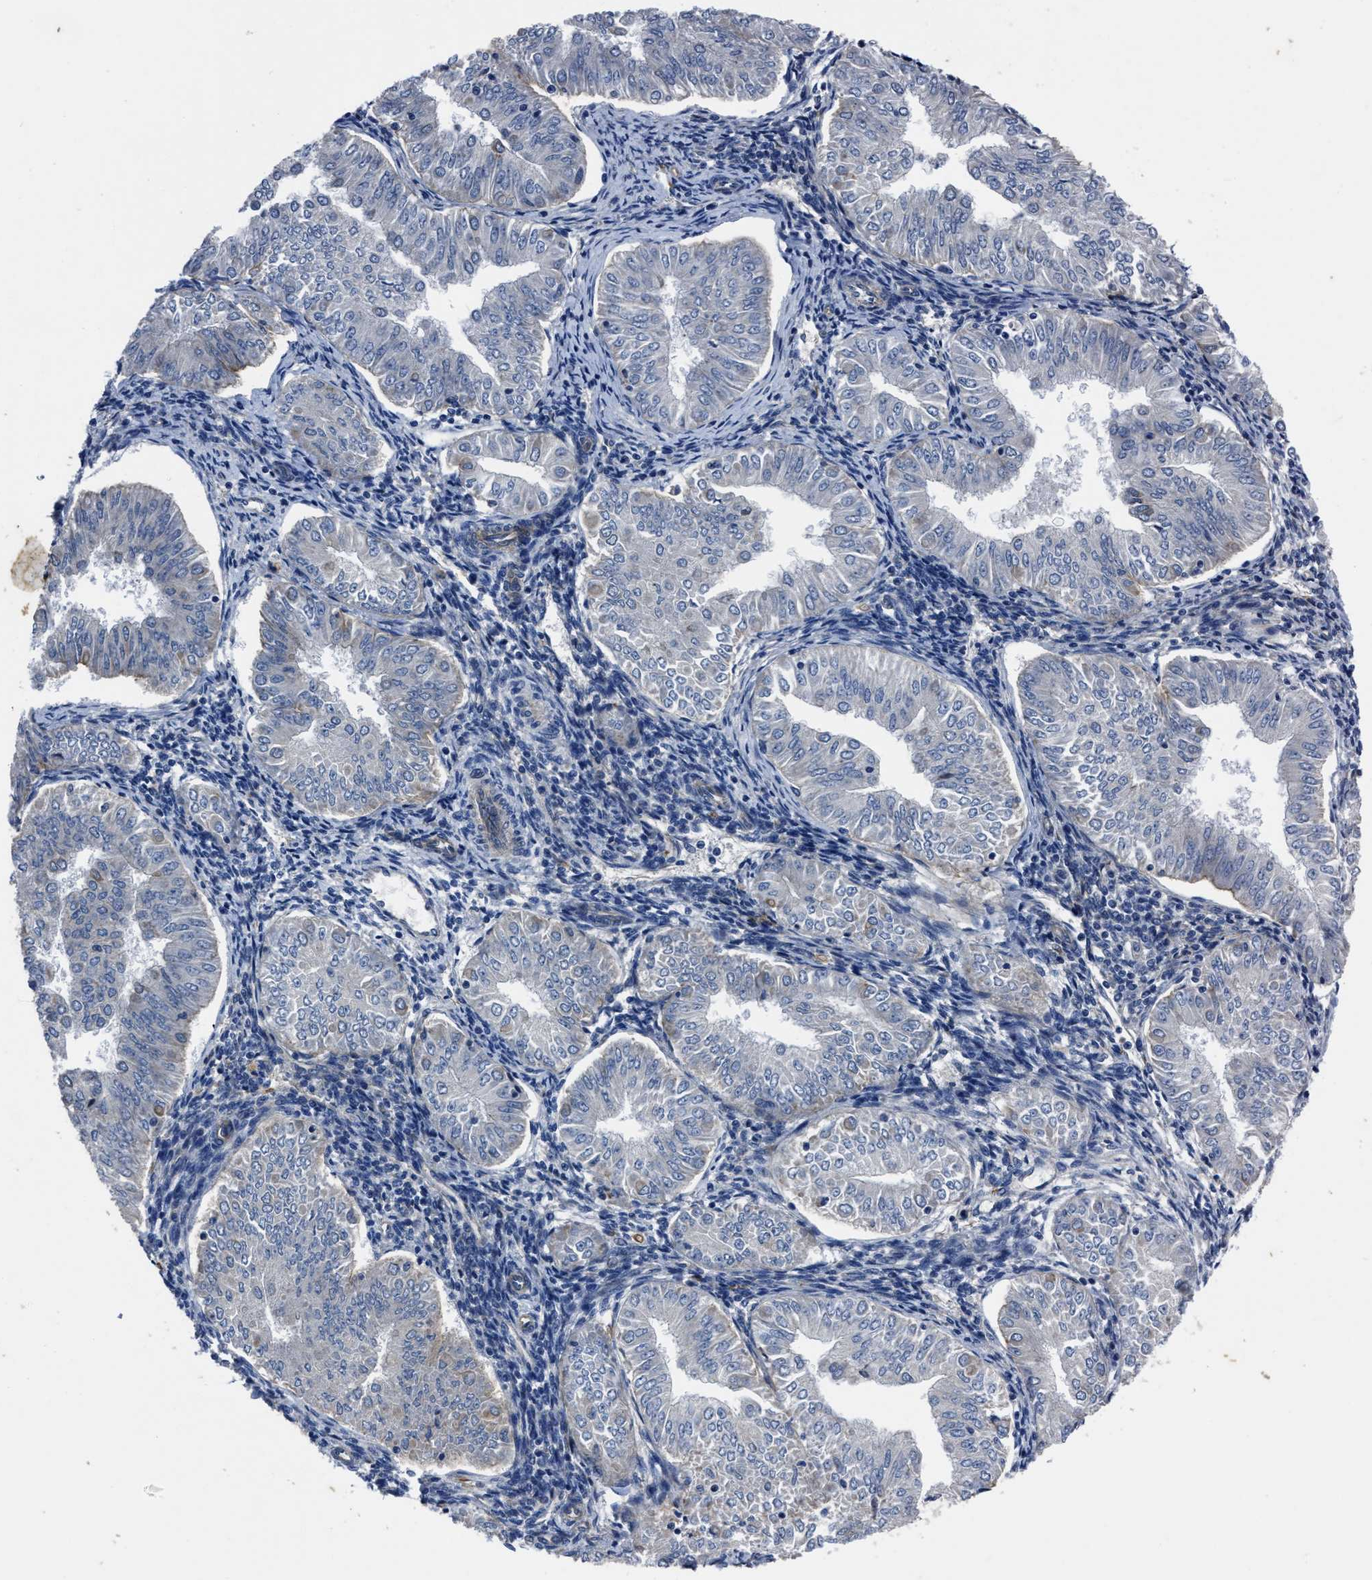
{"staining": {"intensity": "negative", "quantity": "none", "location": "none"}, "tissue": "endometrial cancer", "cell_type": "Tumor cells", "image_type": "cancer", "snomed": [{"axis": "morphology", "description": "Normal tissue, NOS"}, {"axis": "morphology", "description": "Adenocarcinoma, NOS"}, {"axis": "topography", "description": "Endometrium"}], "caption": "Endometrial cancer (adenocarcinoma) was stained to show a protein in brown. There is no significant expression in tumor cells.", "gene": "ERC1", "patient": {"sex": "female", "age": 53}}